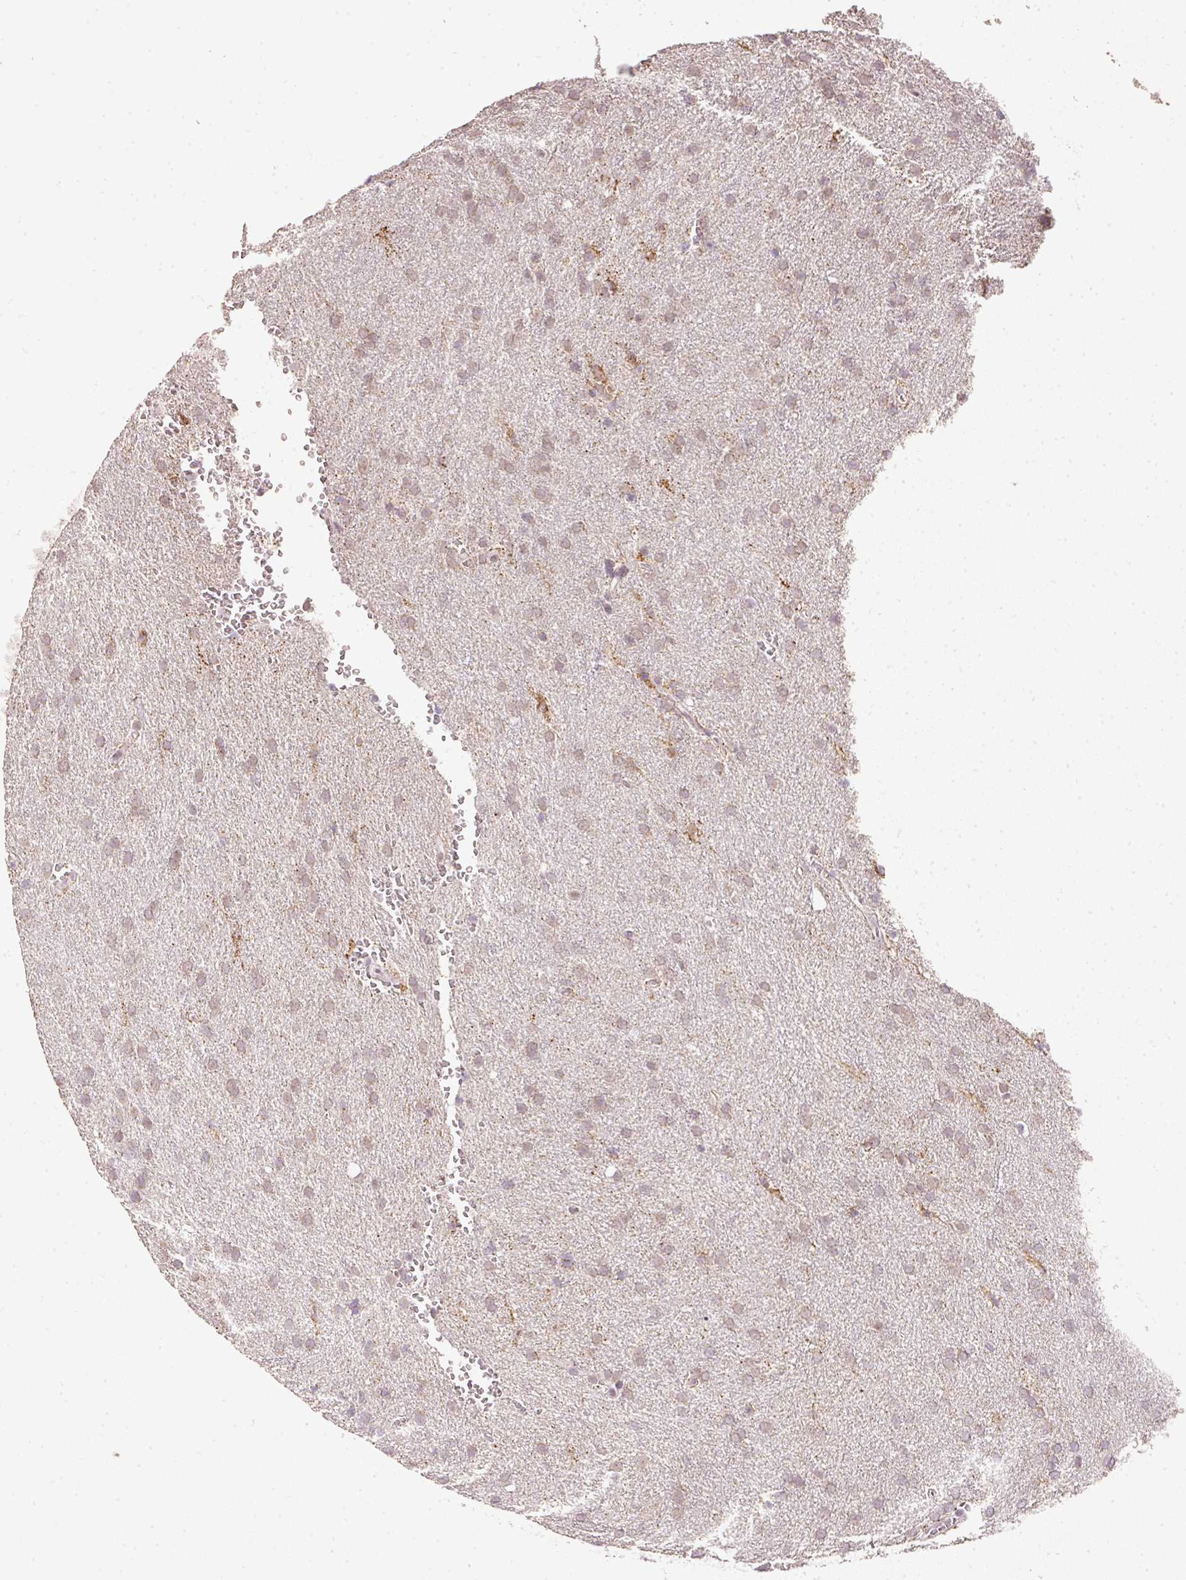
{"staining": {"intensity": "weak", "quantity": "<25%", "location": "cytoplasmic/membranous"}, "tissue": "glioma", "cell_type": "Tumor cells", "image_type": "cancer", "snomed": [{"axis": "morphology", "description": "Glioma, malignant, Low grade"}, {"axis": "topography", "description": "Brain"}], "caption": "IHC micrograph of neoplastic tissue: human malignant glioma (low-grade) stained with DAB demonstrates no significant protein positivity in tumor cells. (DAB immunohistochemistry (IHC) with hematoxylin counter stain).", "gene": "FSTL3", "patient": {"sex": "female", "age": 33}}